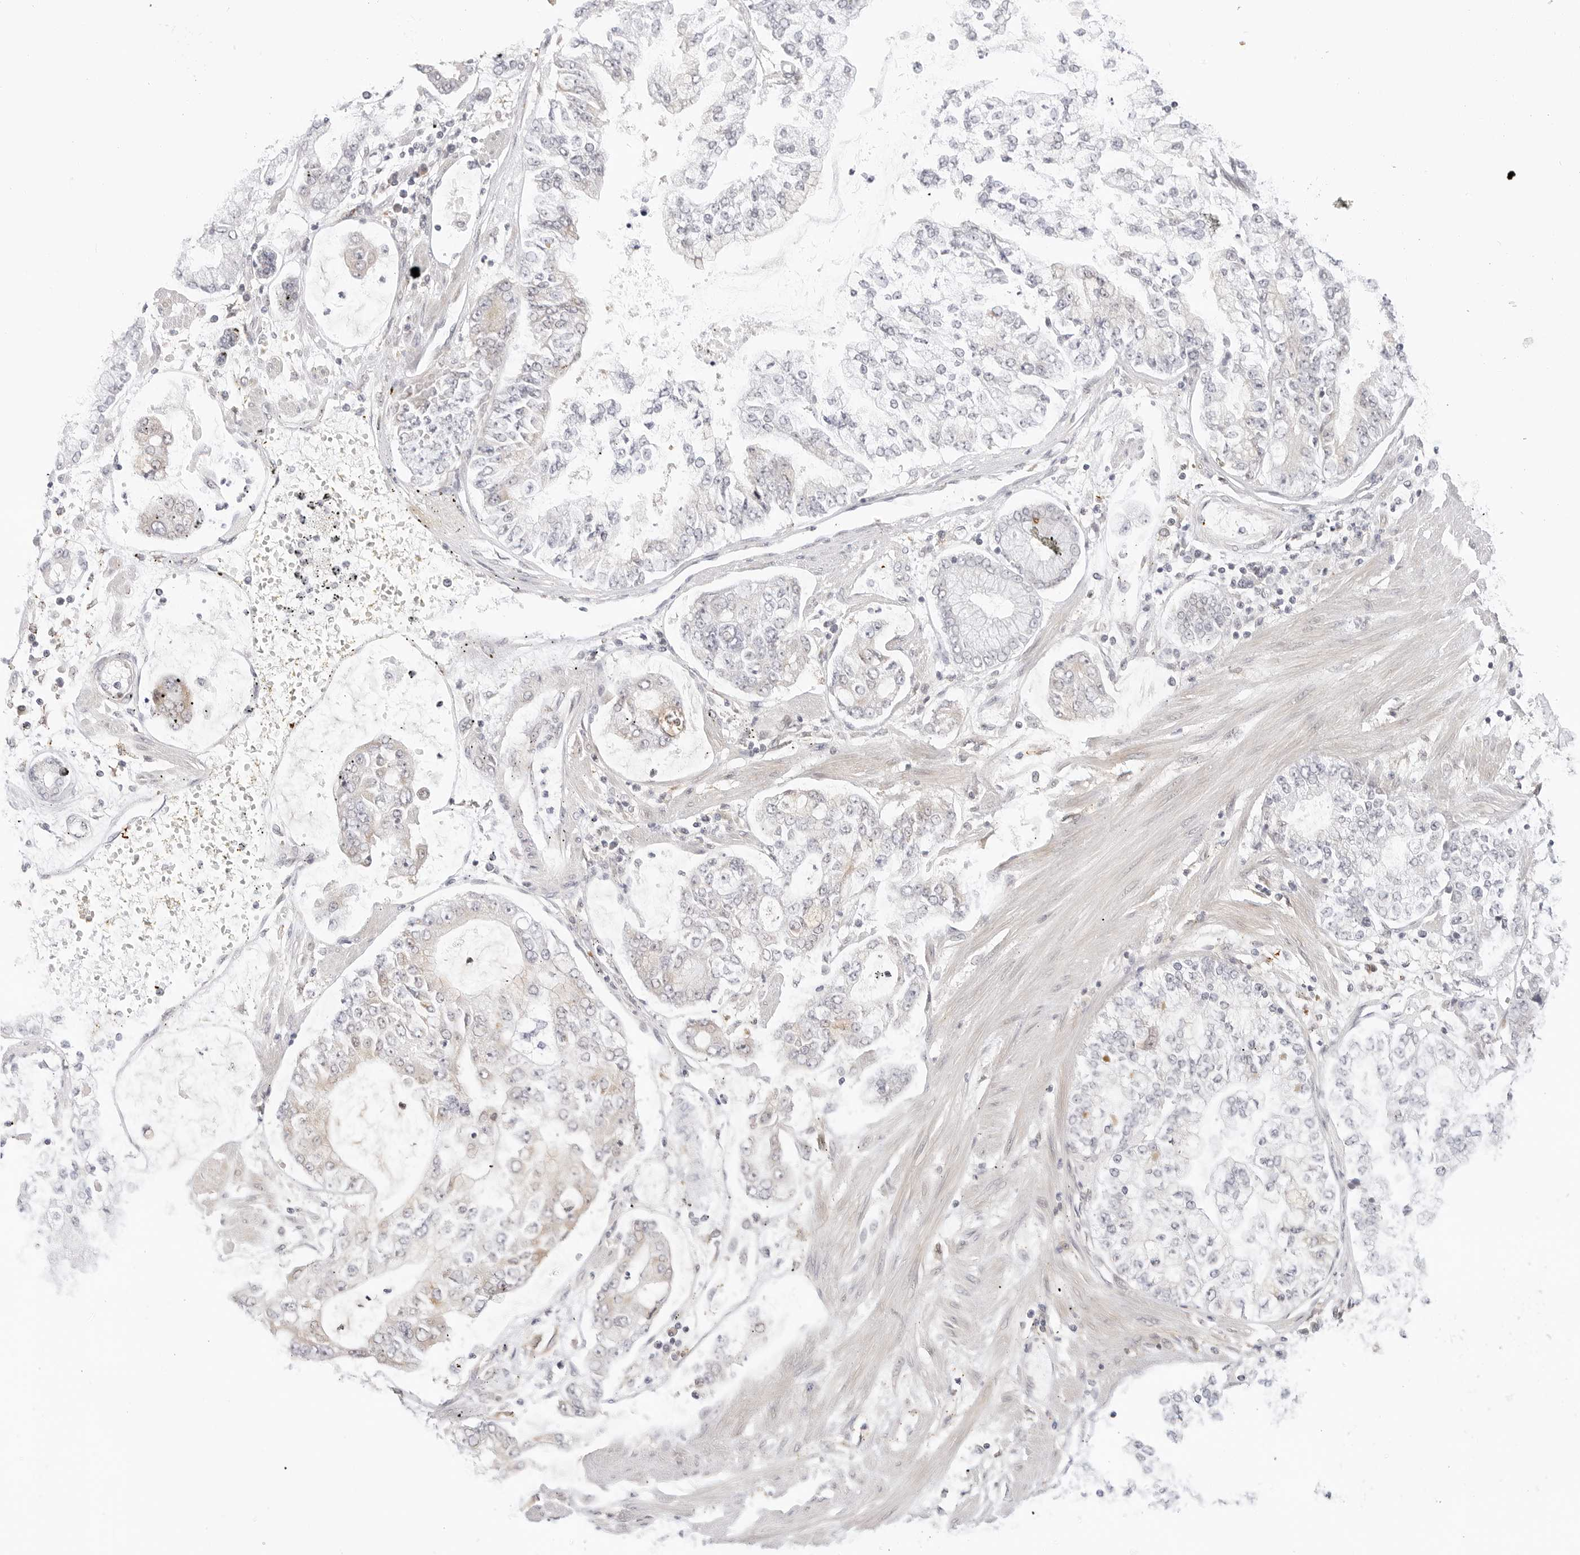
{"staining": {"intensity": "negative", "quantity": "none", "location": "none"}, "tissue": "stomach cancer", "cell_type": "Tumor cells", "image_type": "cancer", "snomed": [{"axis": "morphology", "description": "Adenocarcinoma, NOS"}, {"axis": "topography", "description": "Stomach"}], "caption": "Immunohistochemistry (IHC) photomicrograph of adenocarcinoma (stomach) stained for a protein (brown), which displays no staining in tumor cells.", "gene": "TCP1", "patient": {"sex": "male", "age": 76}}